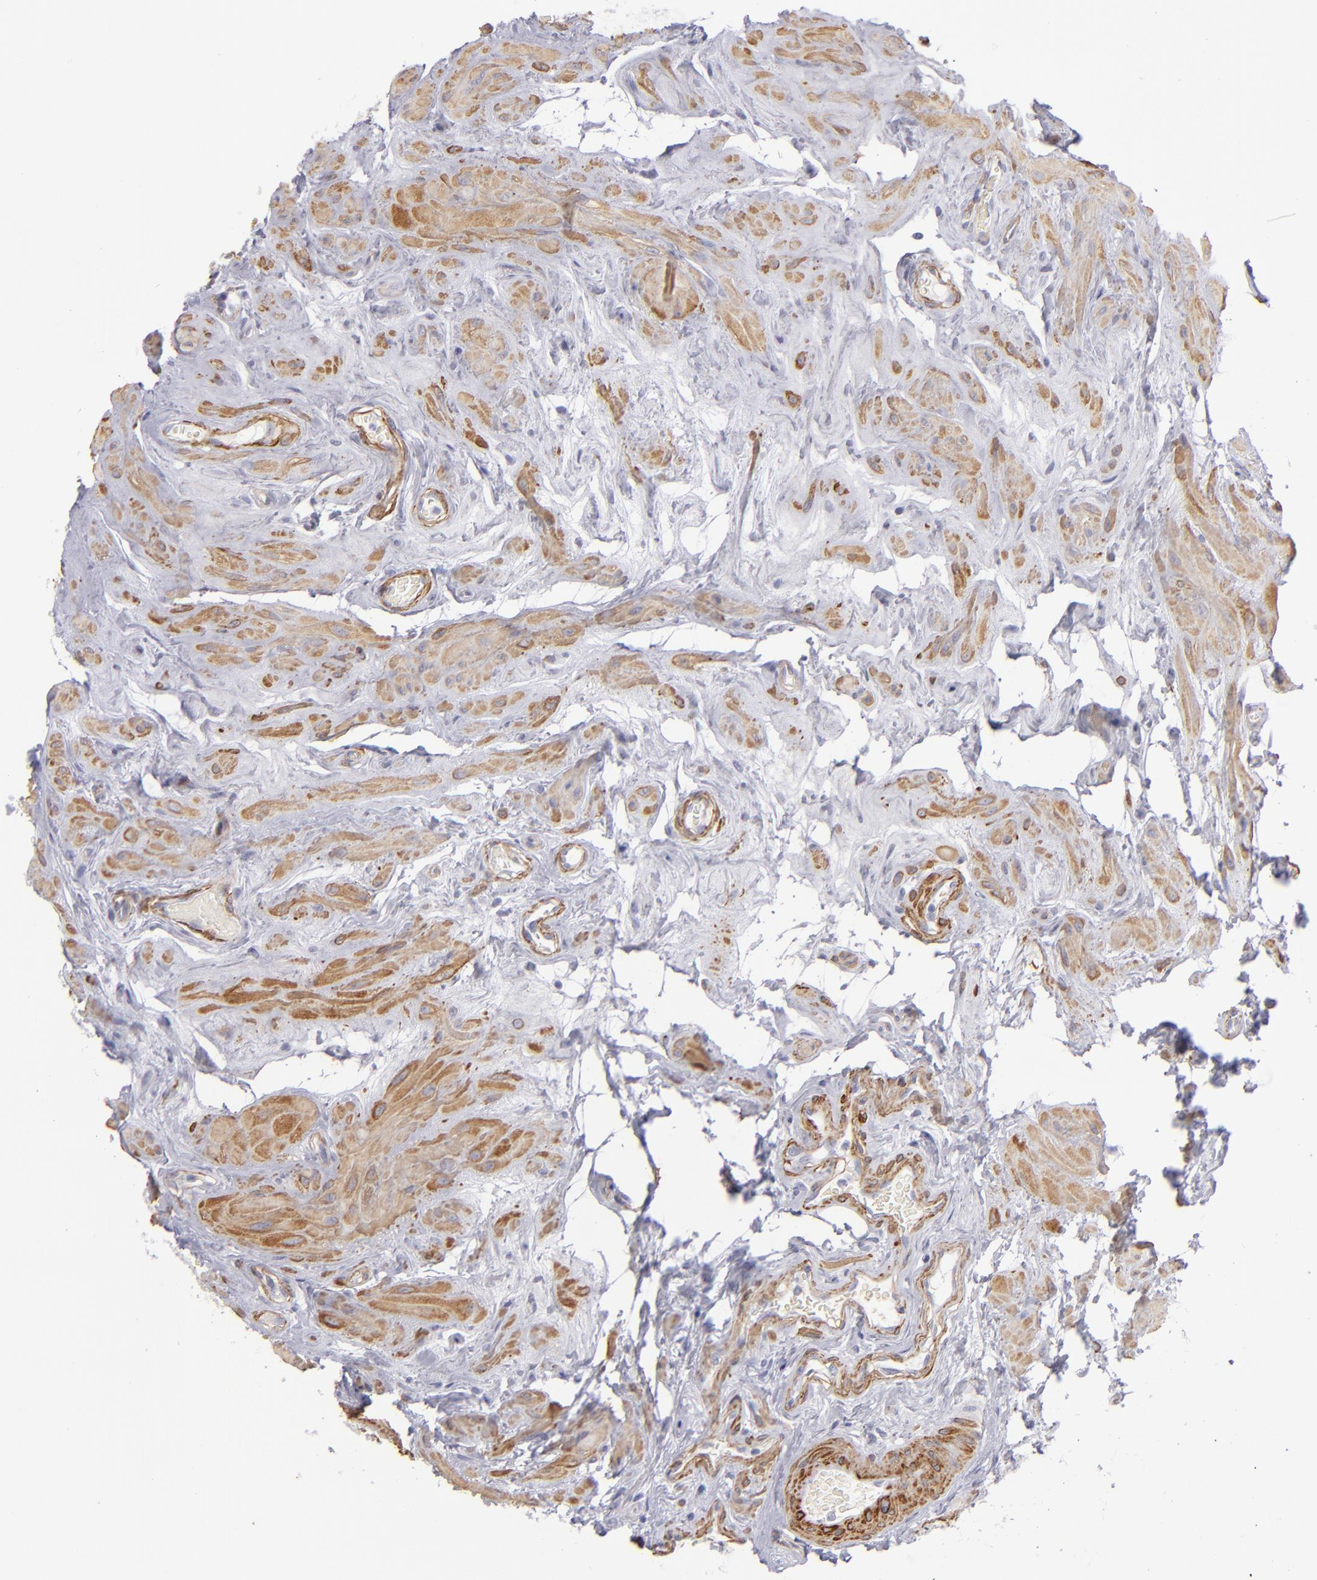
{"staining": {"intensity": "negative", "quantity": "none", "location": "none"}, "tissue": "epididymis", "cell_type": "Glandular cells", "image_type": "normal", "snomed": [{"axis": "morphology", "description": "Normal tissue, NOS"}, {"axis": "topography", "description": "Testis"}, {"axis": "topography", "description": "Epididymis"}], "caption": "Immunohistochemistry (IHC) of normal epididymis demonstrates no positivity in glandular cells. Nuclei are stained in blue.", "gene": "MYH11", "patient": {"sex": "male", "age": 36}}